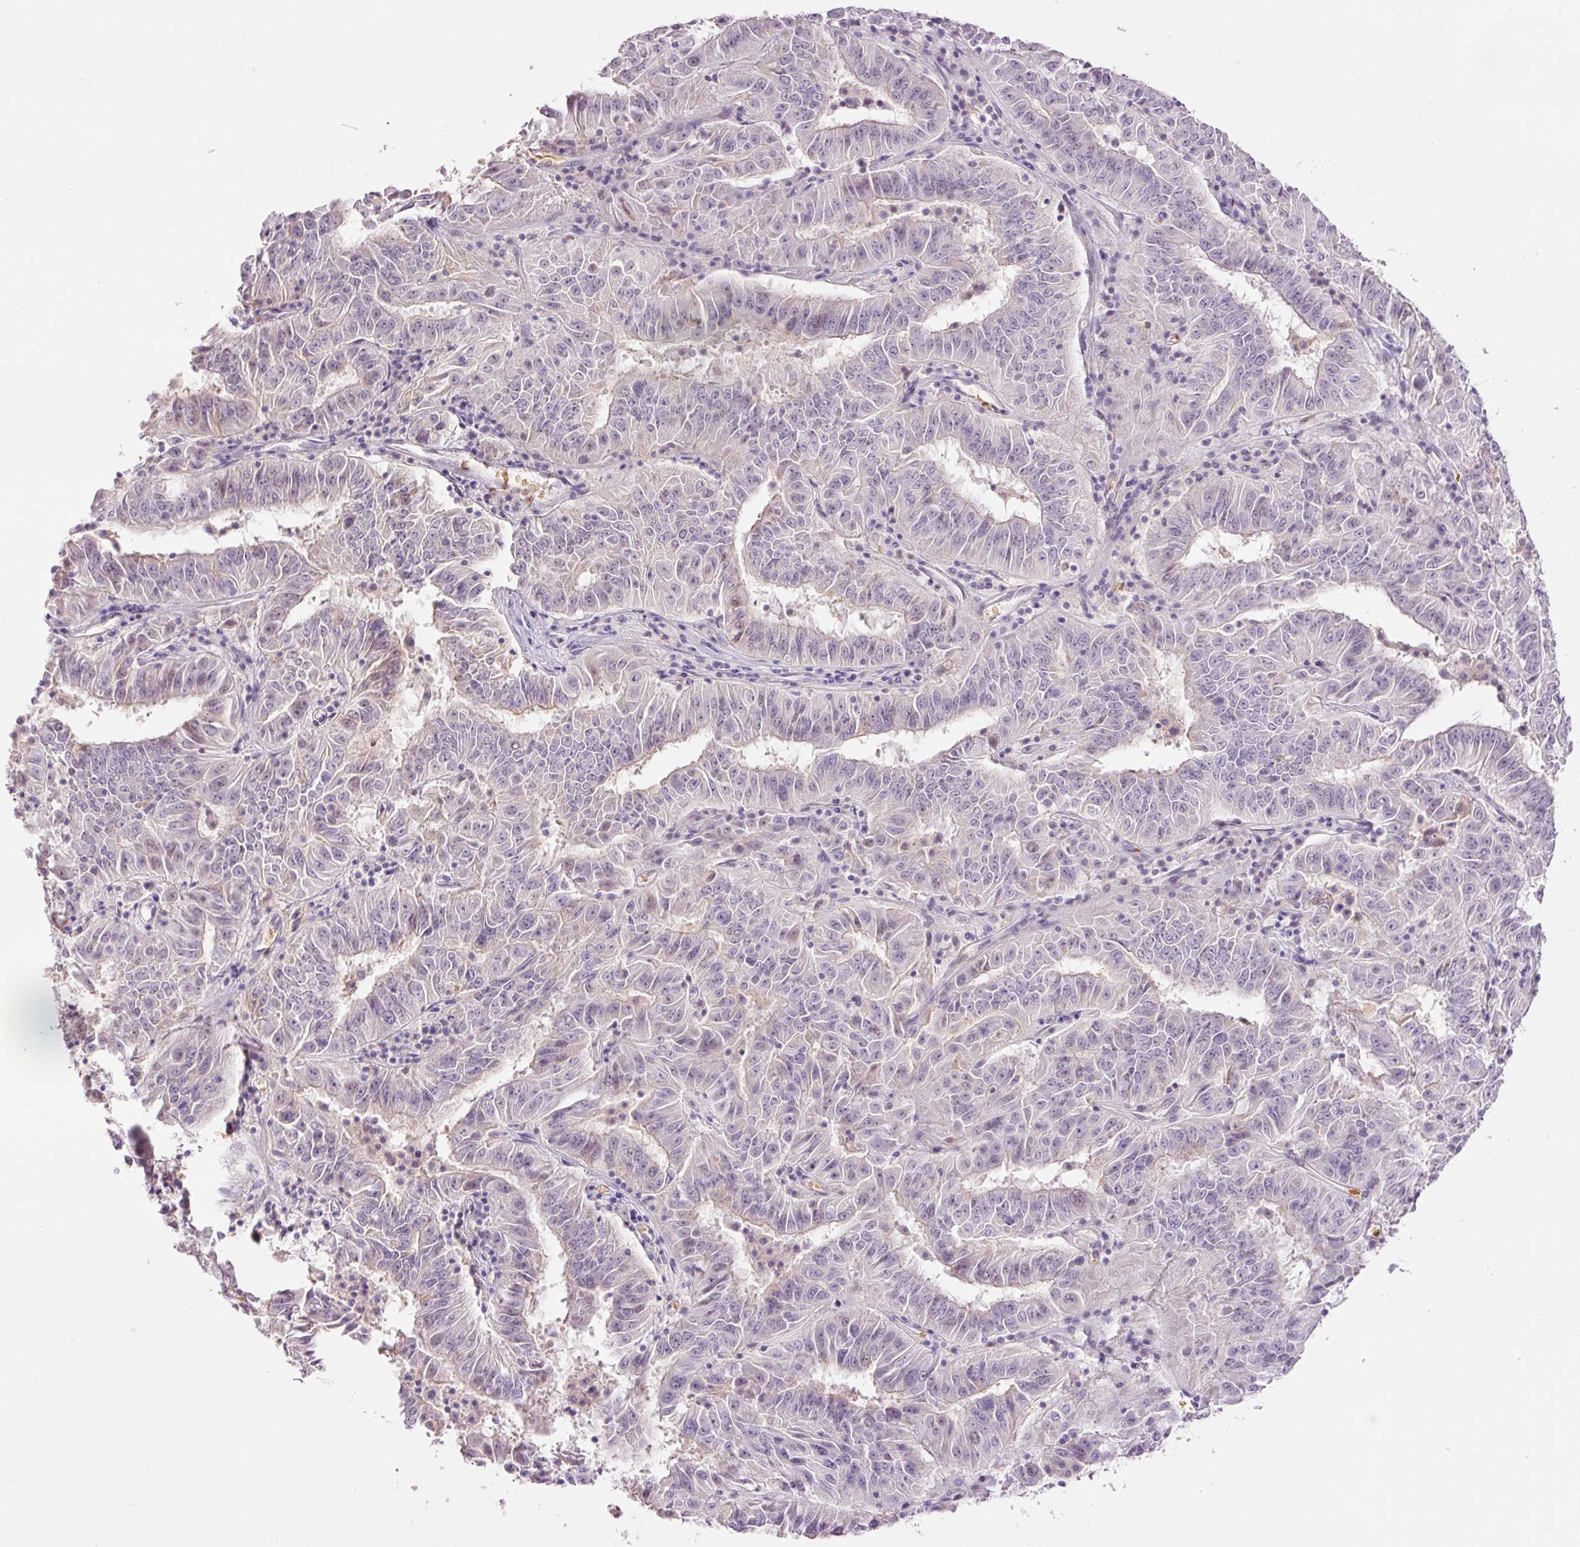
{"staining": {"intensity": "negative", "quantity": "none", "location": "none"}, "tissue": "pancreatic cancer", "cell_type": "Tumor cells", "image_type": "cancer", "snomed": [{"axis": "morphology", "description": "Adenocarcinoma, NOS"}, {"axis": "topography", "description": "Pancreas"}], "caption": "Immunohistochemical staining of adenocarcinoma (pancreatic) demonstrates no significant positivity in tumor cells. (Brightfield microscopy of DAB (3,3'-diaminobenzidine) immunohistochemistry (IHC) at high magnification).", "gene": "LY6G6D", "patient": {"sex": "male", "age": 63}}